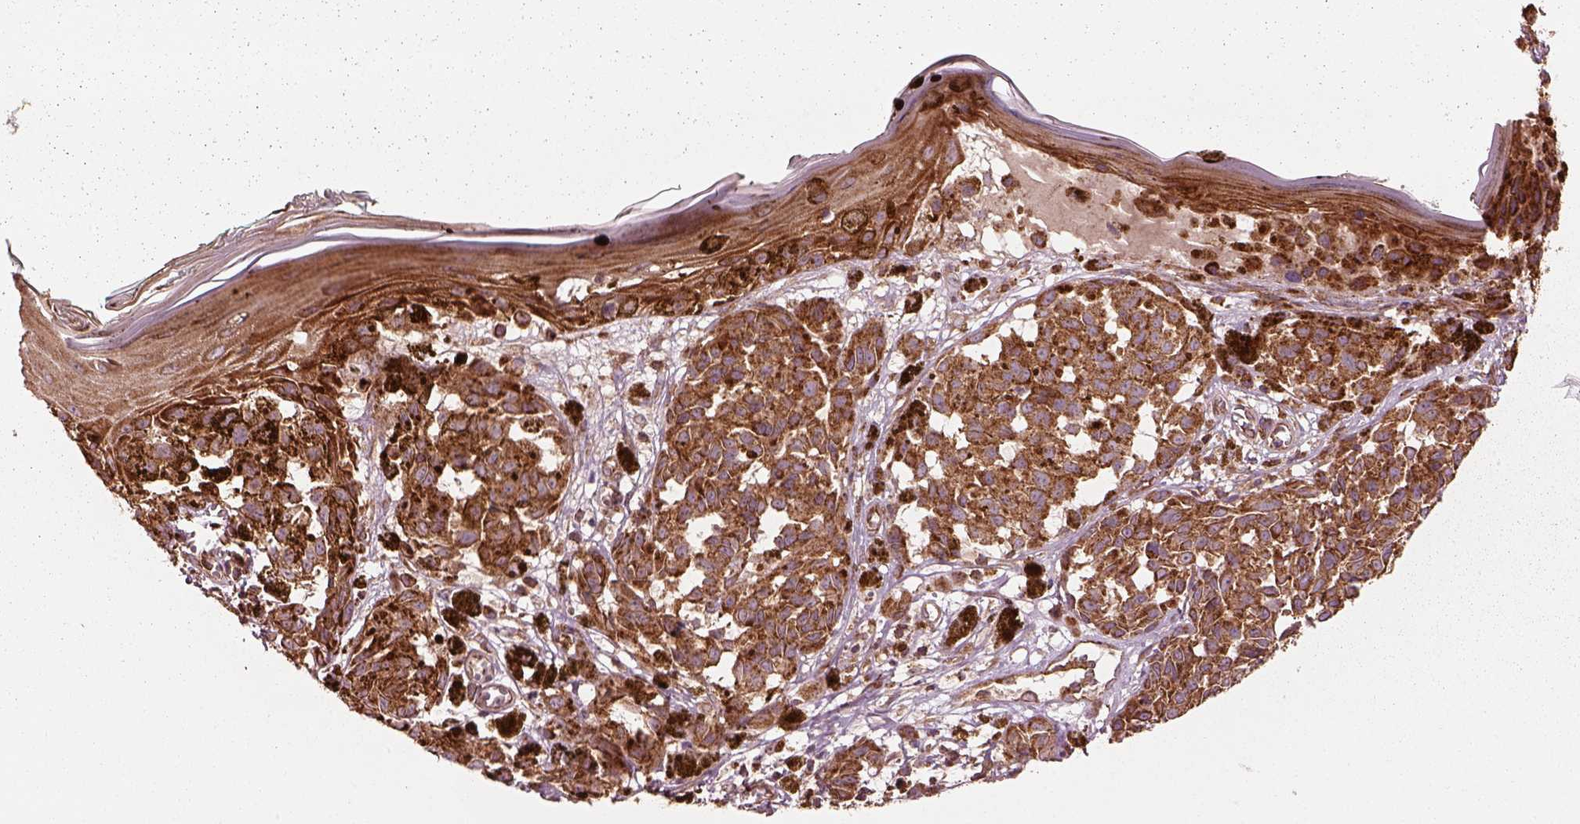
{"staining": {"intensity": "strong", "quantity": "25%-75%", "location": "cytoplasmic/membranous"}, "tissue": "melanoma", "cell_type": "Tumor cells", "image_type": "cancer", "snomed": [{"axis": "morphology", "description": "Malignant melanoma, NOS"}, {"axis": "topography", "description": "Skin"}], "caption": "Malignant melanoma was stained to show a protein in brown. There is high levels of strong cytoplasmic/membranous positivity in about 25%-75% of tumor cells.", "gene": "LSM14A", "patient": {"sex": "female", "age": 38}}